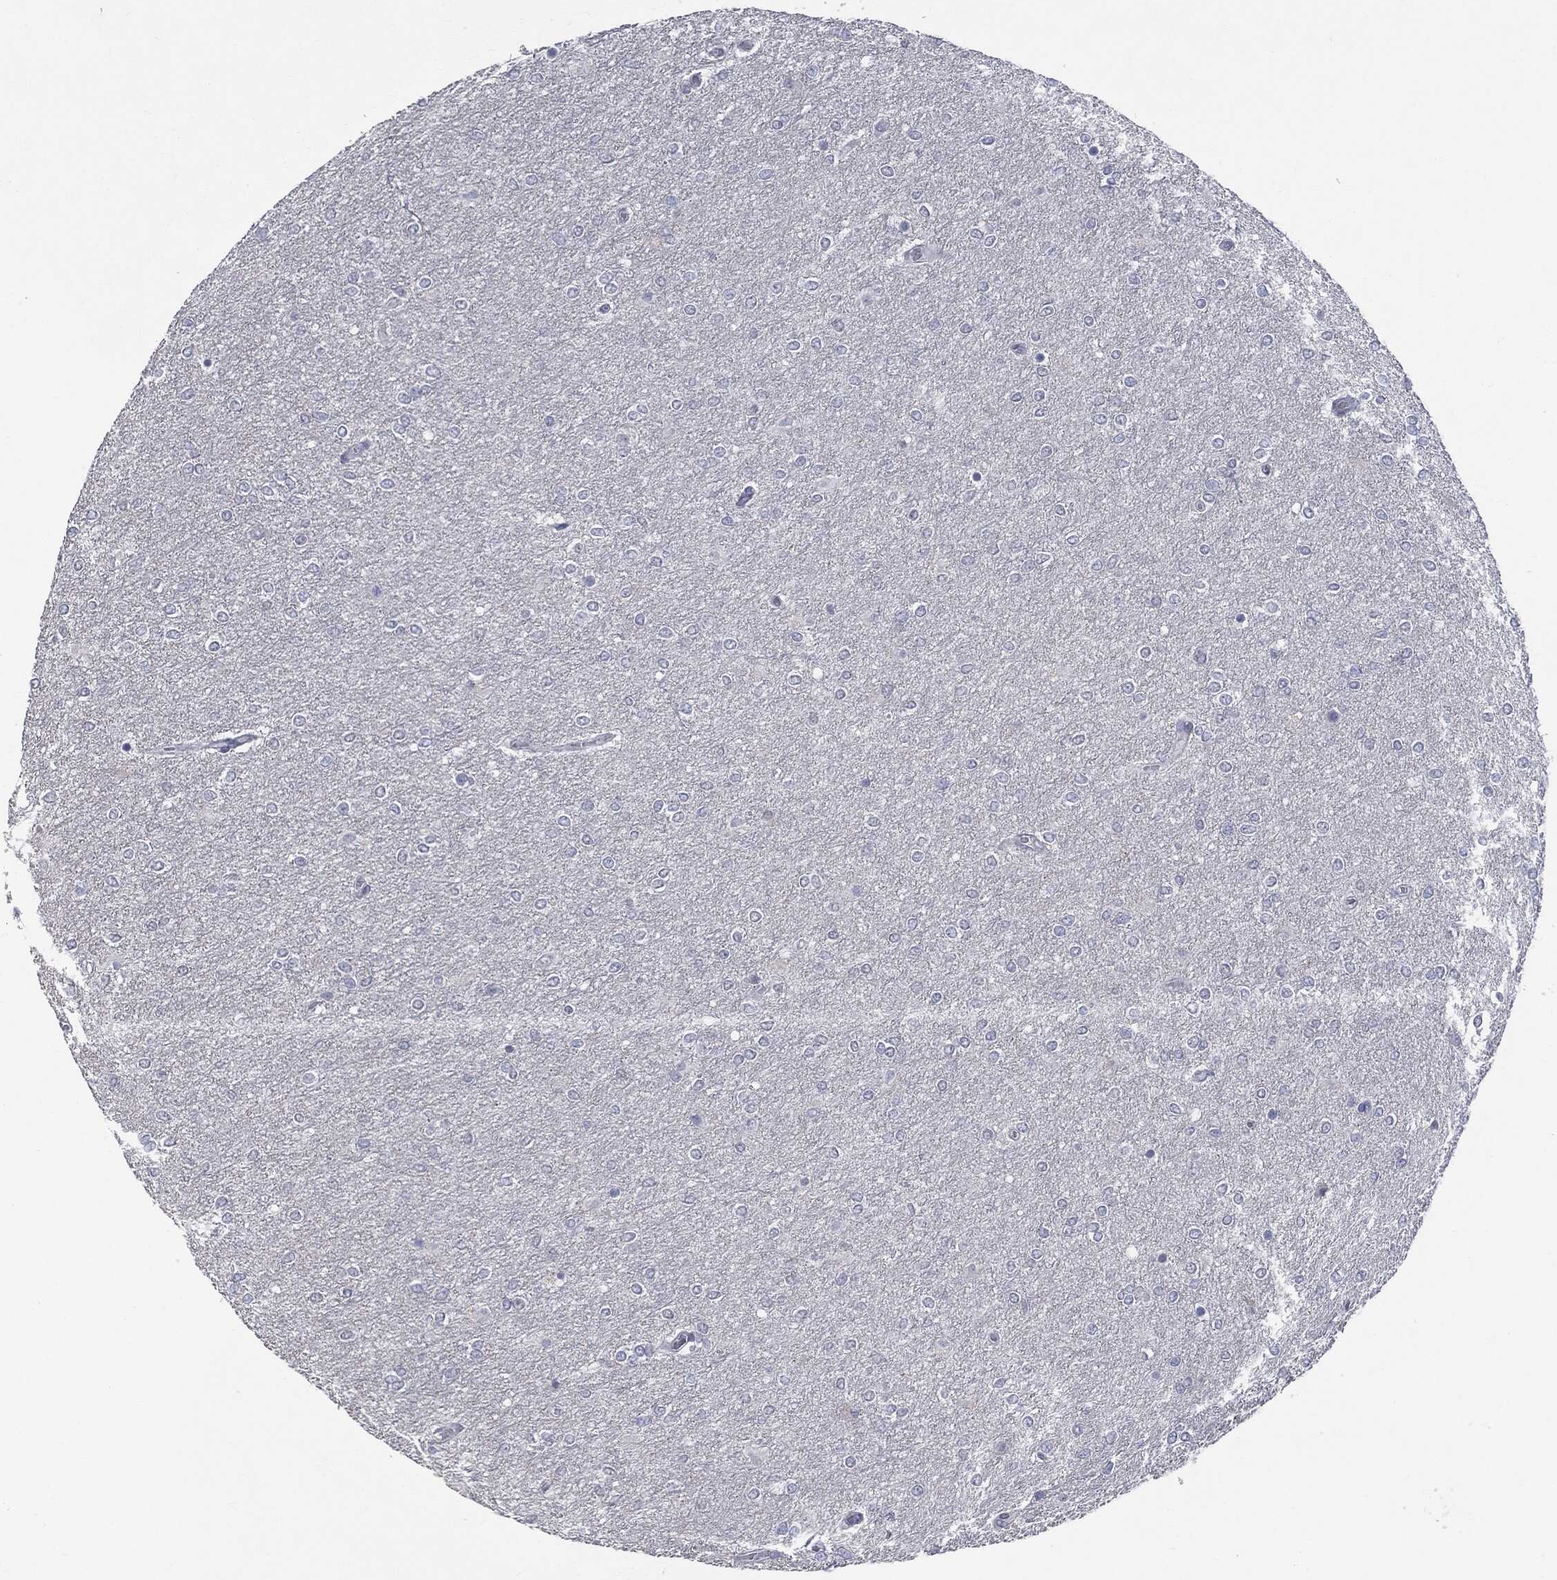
{"staining": {"intensity": "negative", "quantity": "none", "location": "none"}, "tissue": "glioma", "cell_type": "Tumor cells", "image_type": "cancer", "snomed": [{"axis": "morphology", "description": "Glioma, malignant, High grade"}, {"axis": "topography", "description": "Brain"}], "caption": "Immunohistochemical staining of human malignant high-grade glioma demonstrates no significant staining in tumor cells.", "gene": "UBE2C", "patient": {"sex": "female", "age": 61}}